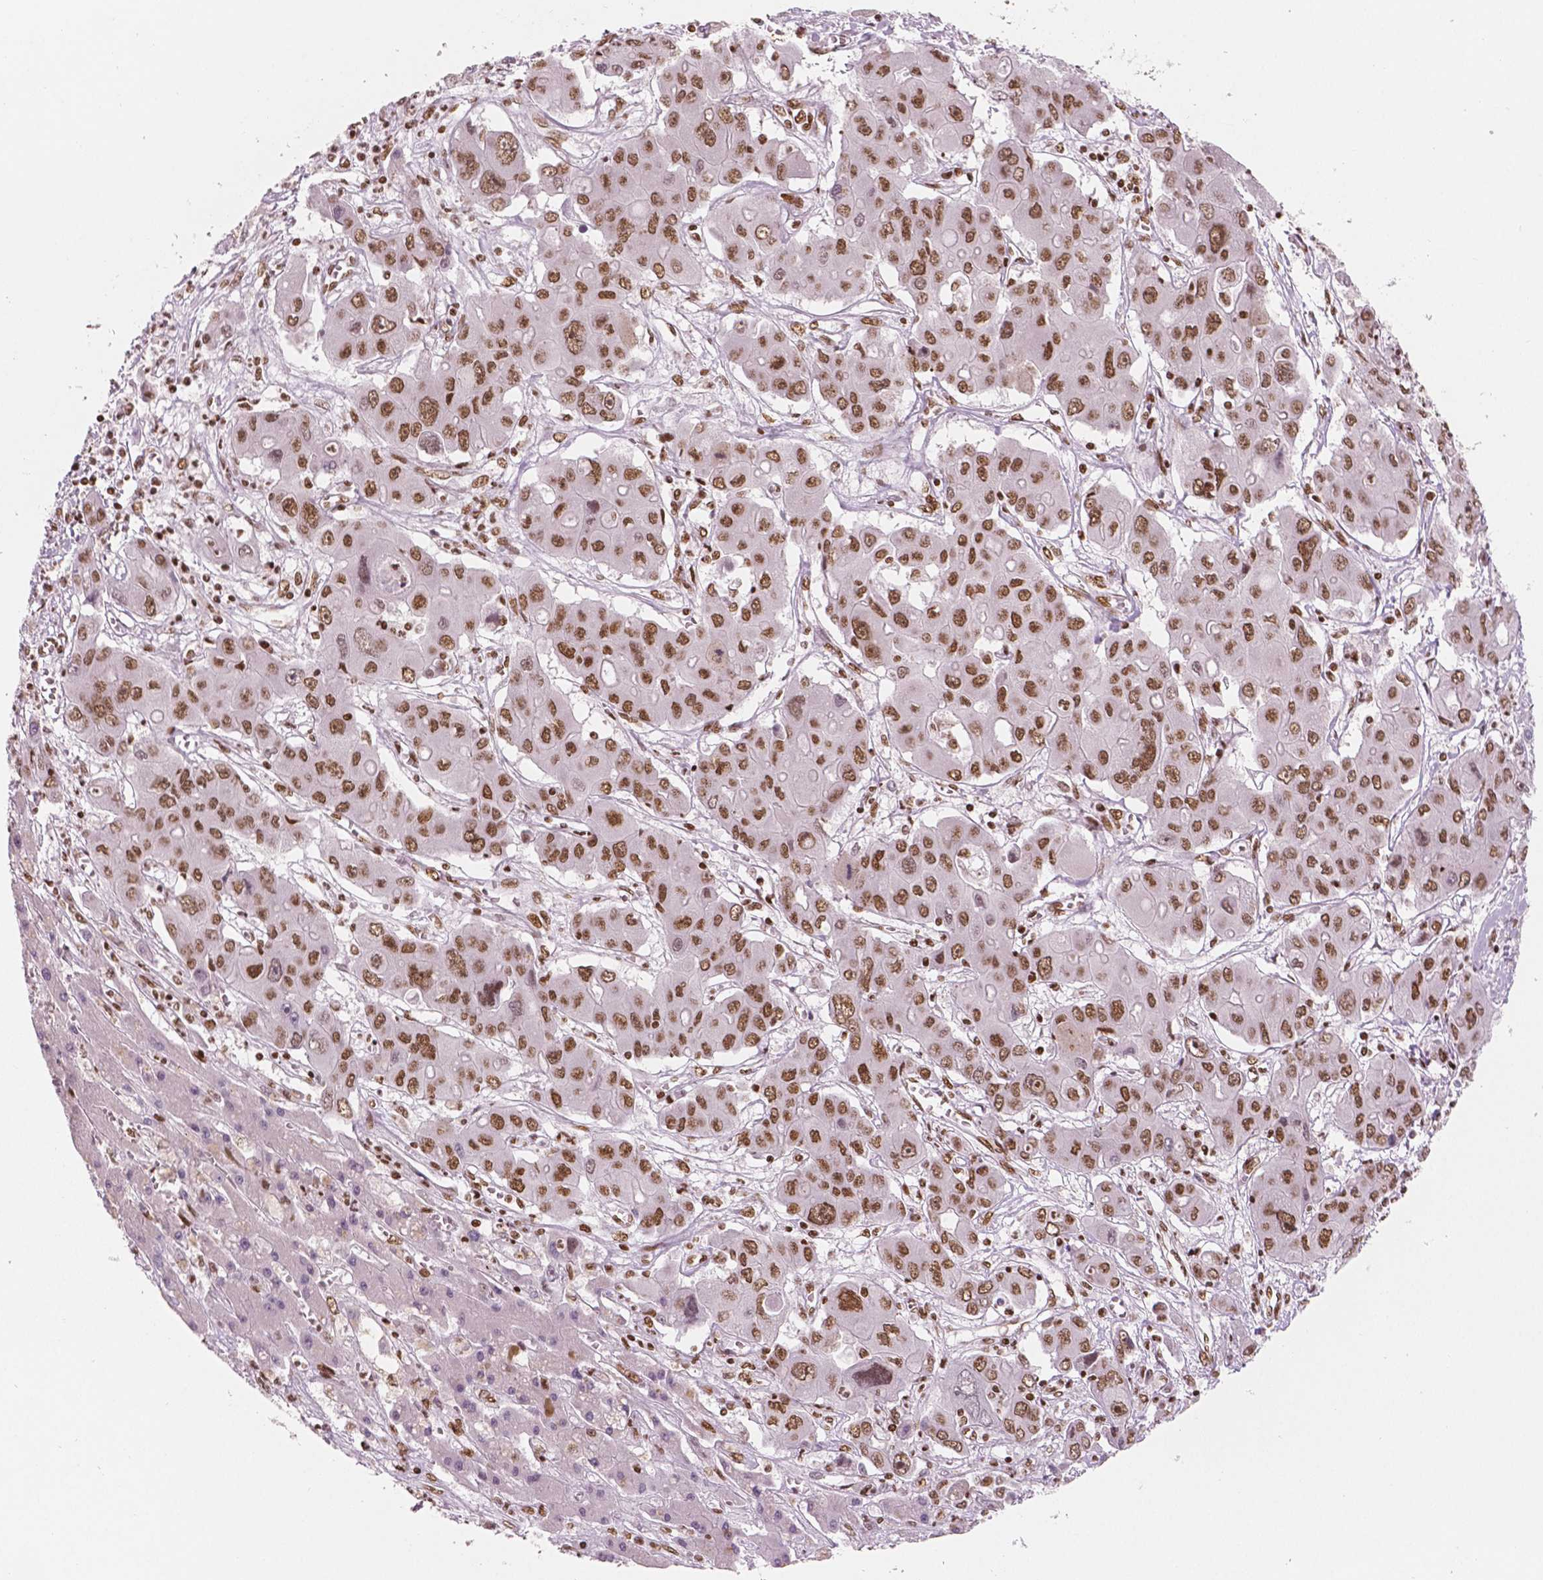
{"staining": {"intensity": "moderate", "quantity": ">75%", "location": "nuclear"}, "tissue": "liver cancer", "cell_type": "Tumor cells", "image_type": "cancer", "snomed": [{"axis": "morphology", "description": "Cholangiocarcinoma"}, {"axis": "topography", "description": "Liver"}], "caption": "Brown immunohistochemical staining in human liver cholangiocarcinoma demonstrates moderate nuclear staining in approximately >75% of tumor cells.", "gene": "BRD4", "patient": {"sex": "male", "age": 67}}